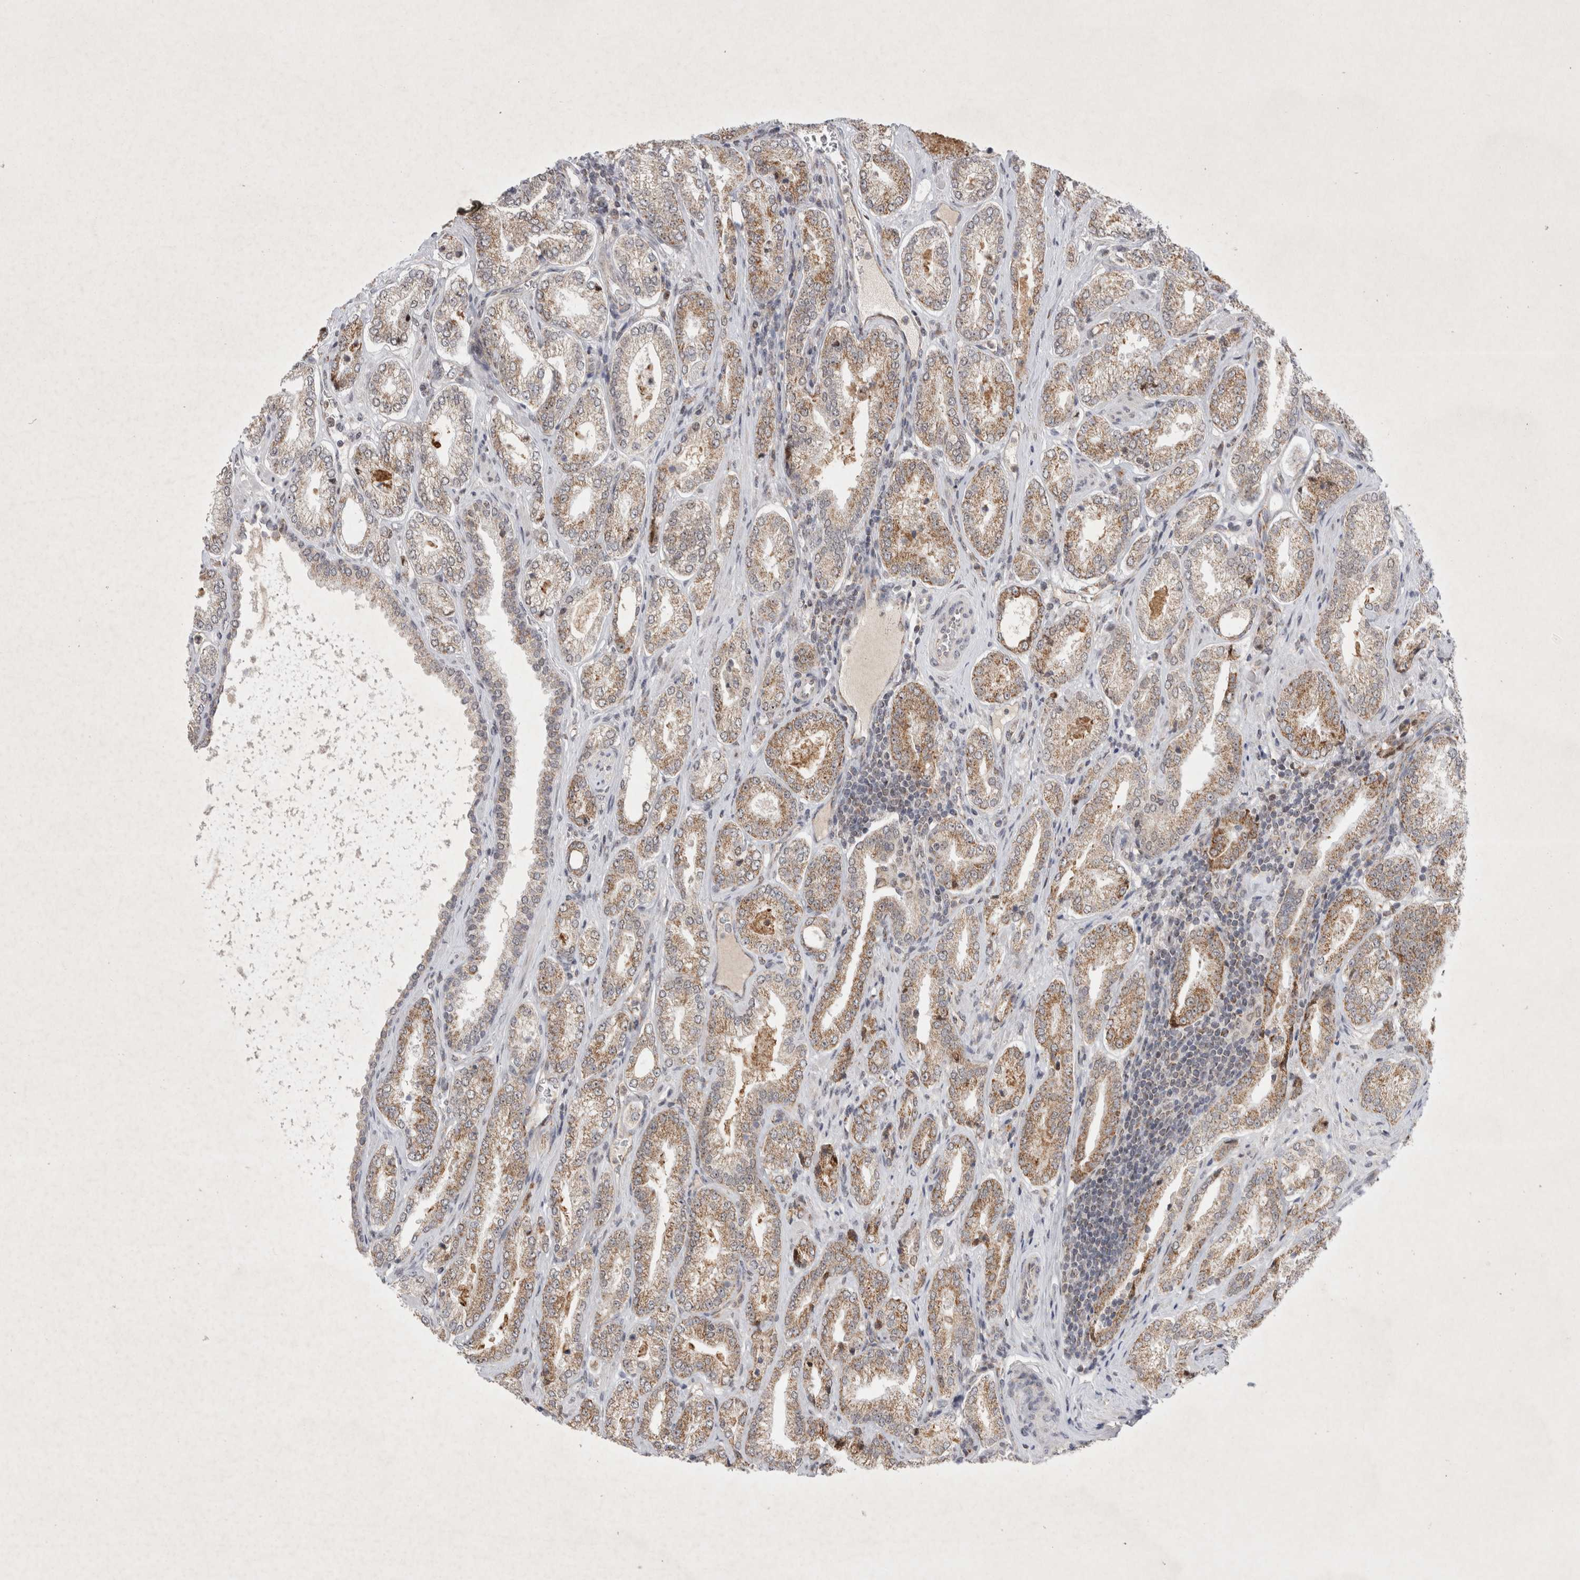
{"staining": {"intensity": "moderate", "quantity": ">75%", "location": "cytoplasmic/membranous"}, "tissue": "prostate cancer", "cell_type": "Tumor cells", "image_type": "cancer", "snomed": [{"axis": "morphology", "description": "Adenocarcinoma, Low grade"}, {"axis": "topography", "description": "Prostate"}], "caption": "Adenocarcinoma (low-grade) (prostate) stained with immunohistochemistry displays moderate cytoplasmic/membranous staining in approximately >75% of tumor cells. Nuclei are stained in blue.", "gene": "MRPL37", "patient": {"sex": "male", "age": 62}}